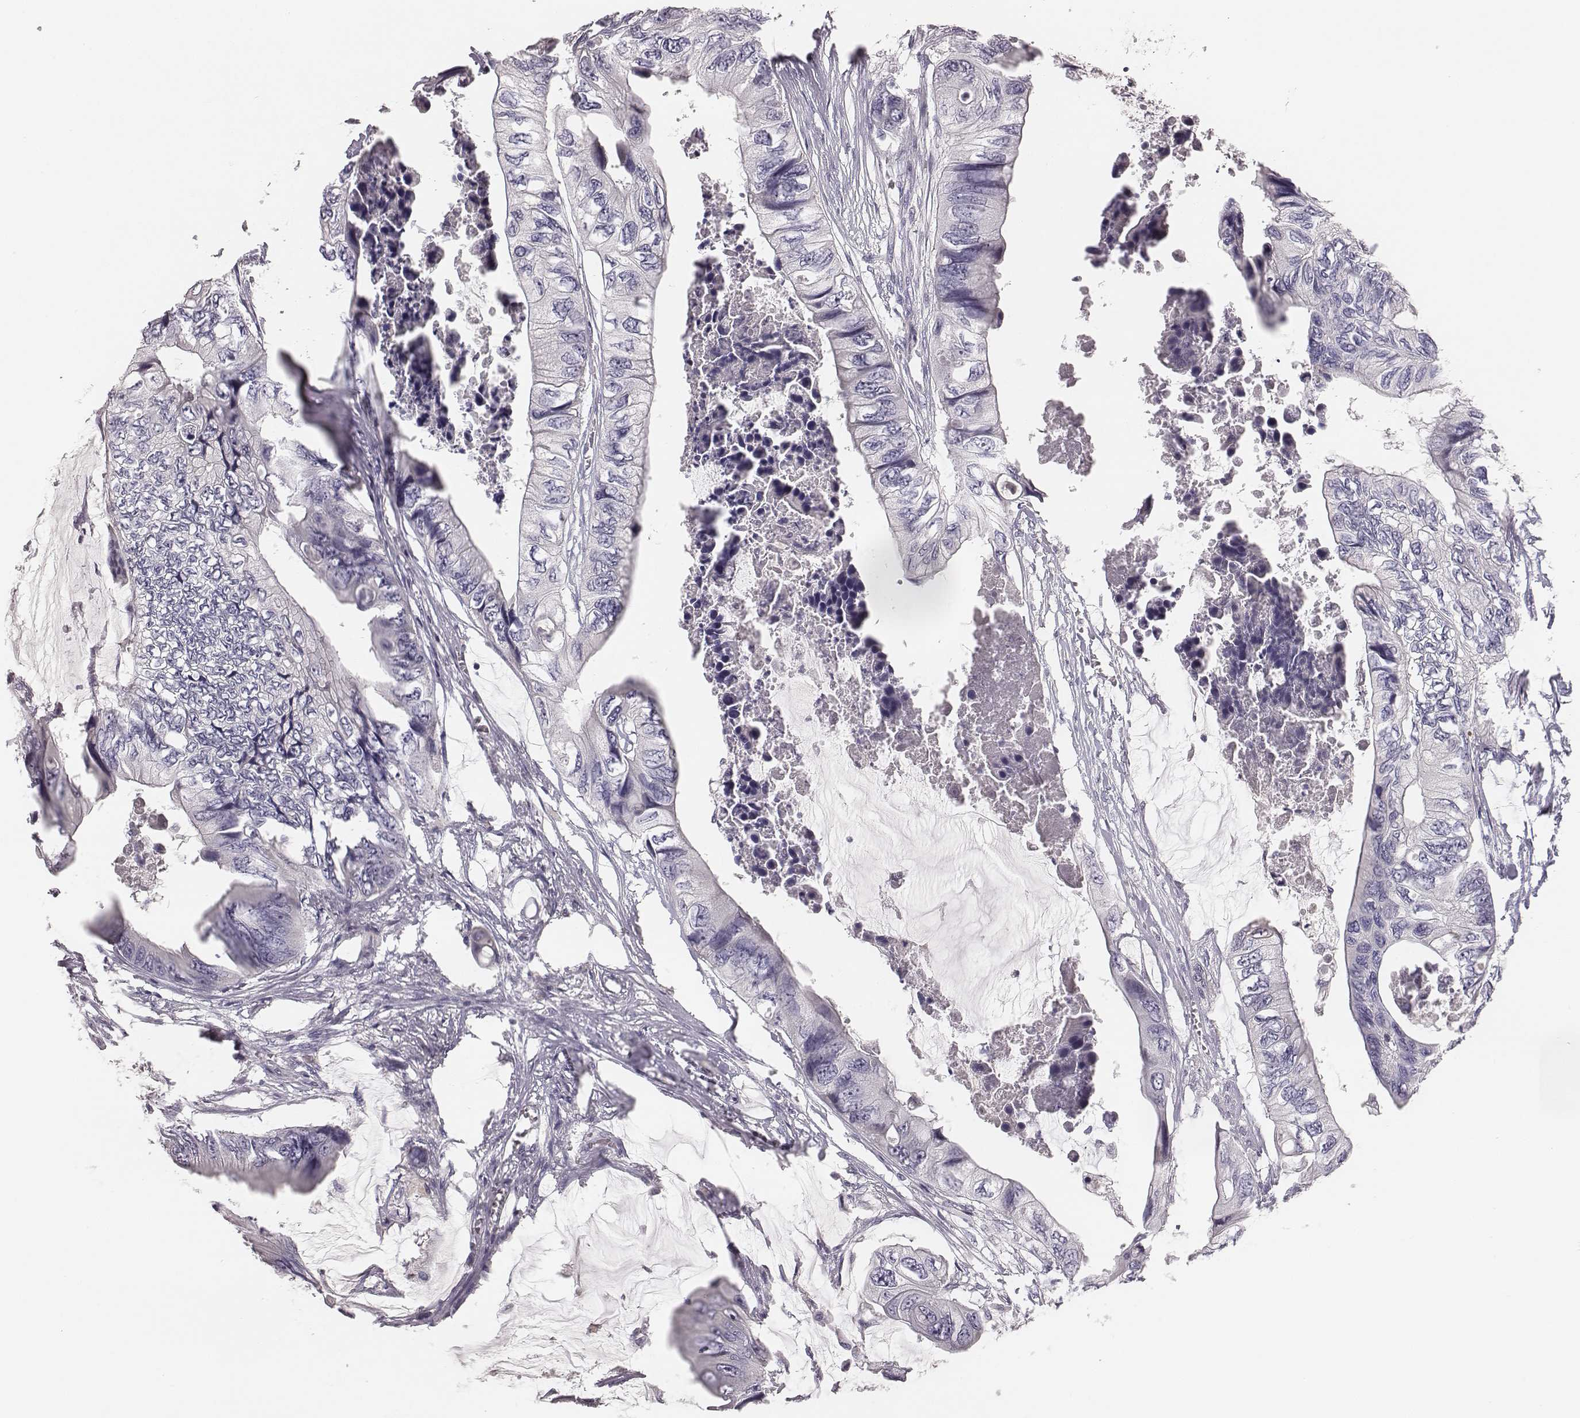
{"staining": {"intensity": "negative", "quantity": "none", "location": "none"}, "tissue": "colorectal cancer", "cell_type": "Tumor cells", "image_type": "cancer", "snomed": [{"axis": "morphology", "description": "Adenocarcinoma, NOS"}, {"axis": "topography", "description": "Rectum"}], "caption": "A photomicrograph of human colorectal cancer (adenocarcinoma) is negative for staining in tumor cells. The staining was performed using DAB to visualize the protein expression in brown, while the nuclei were stained in blue with hematoxylin (Magnification: 20x).", "gene": "MYH6", "patient": {"sex": "male", "age": 63}}